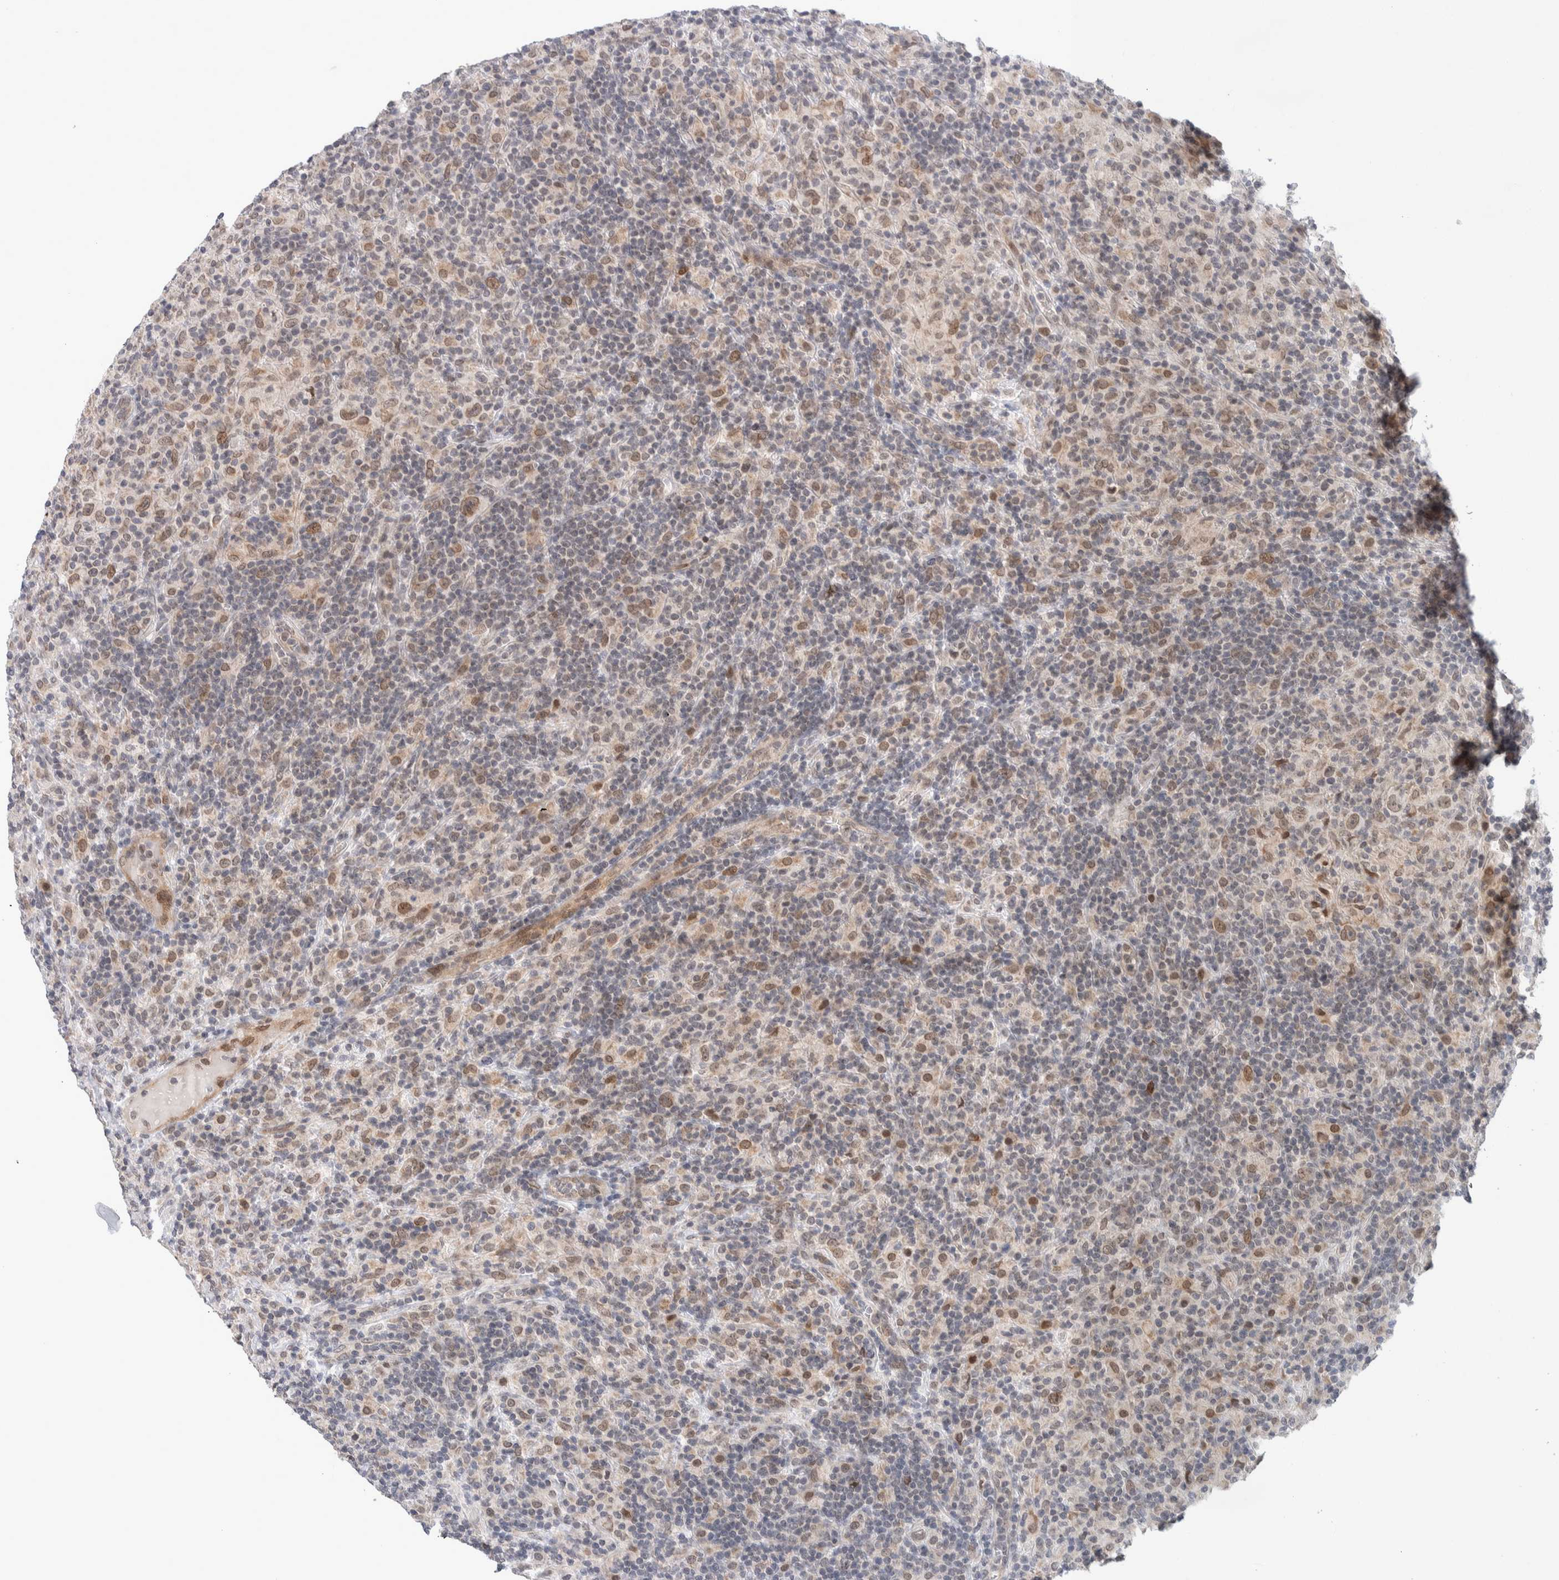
{"staining": {"intensity": "moderate", "quantity": ">75%", "location": "cytoplasmic/membranous,nuclear"}, "tissue": "lymphoma", "cell_type": "Tumor cells", "image_type": "cancer", "snomed": [{"axis": "morphology", "description": "Hodgkin's disease, NOS"}, {"axis": "topography", "description": "Lymph node"}], "caption": "Protein expression by IHC shows moderate cytoplasmic/membranous and nuclear staining in about >75% of tumor cells in lymphoma. The protein is stained brown, and the nuclei are stained in blue (DAB IHC with brightfield microscopy, high magnification).", "gene": "CRAT", "patient": {"sex": "male", "age": 70}}